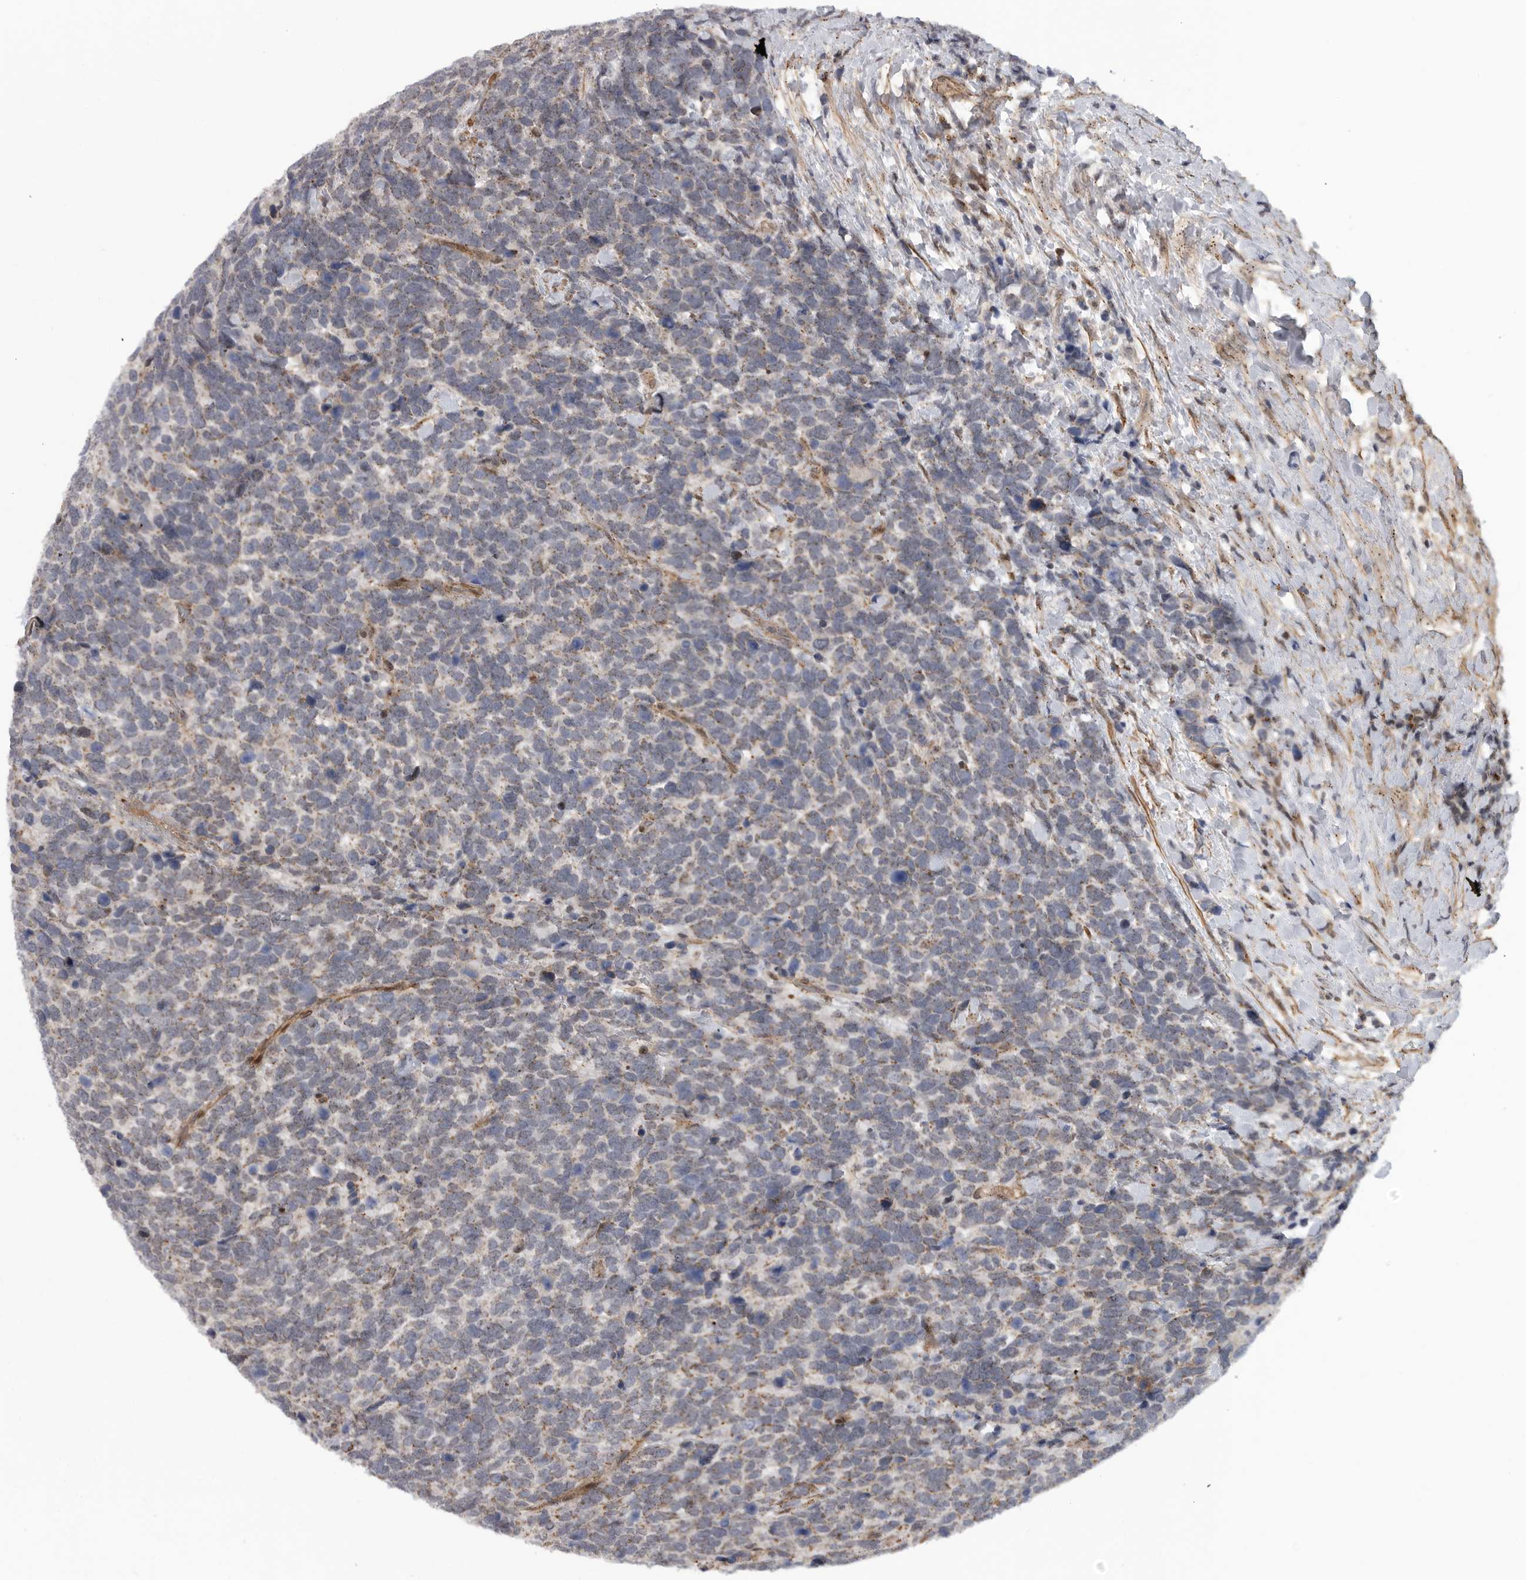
{"staining": {"intensity": "weak", "quantity": ">75%", "location": "cytoplasmic/membranous"}, "tissue": "urothelial cancer", "cell_type": "Tumor cells", "image_type": "cancer", "snomed": [{"axis": "morphology", "description": "Urothelial carcinoma, High grade"}, {"axis": "topography", "description": "Urinary bladder"}], "caption": "Immunohistochemical staining of human urothelial carcinoma (high-grade) shows weak cytoplasmic/membranous protein expression in about >75% of tumor cells. The staining was performed using DAB, with brown indicating positive protein expression. Nuclei are stained blue with hematoxylin.", "gene": "TMPRSS11F", "patient": {"sex": "female", "age": 82}}